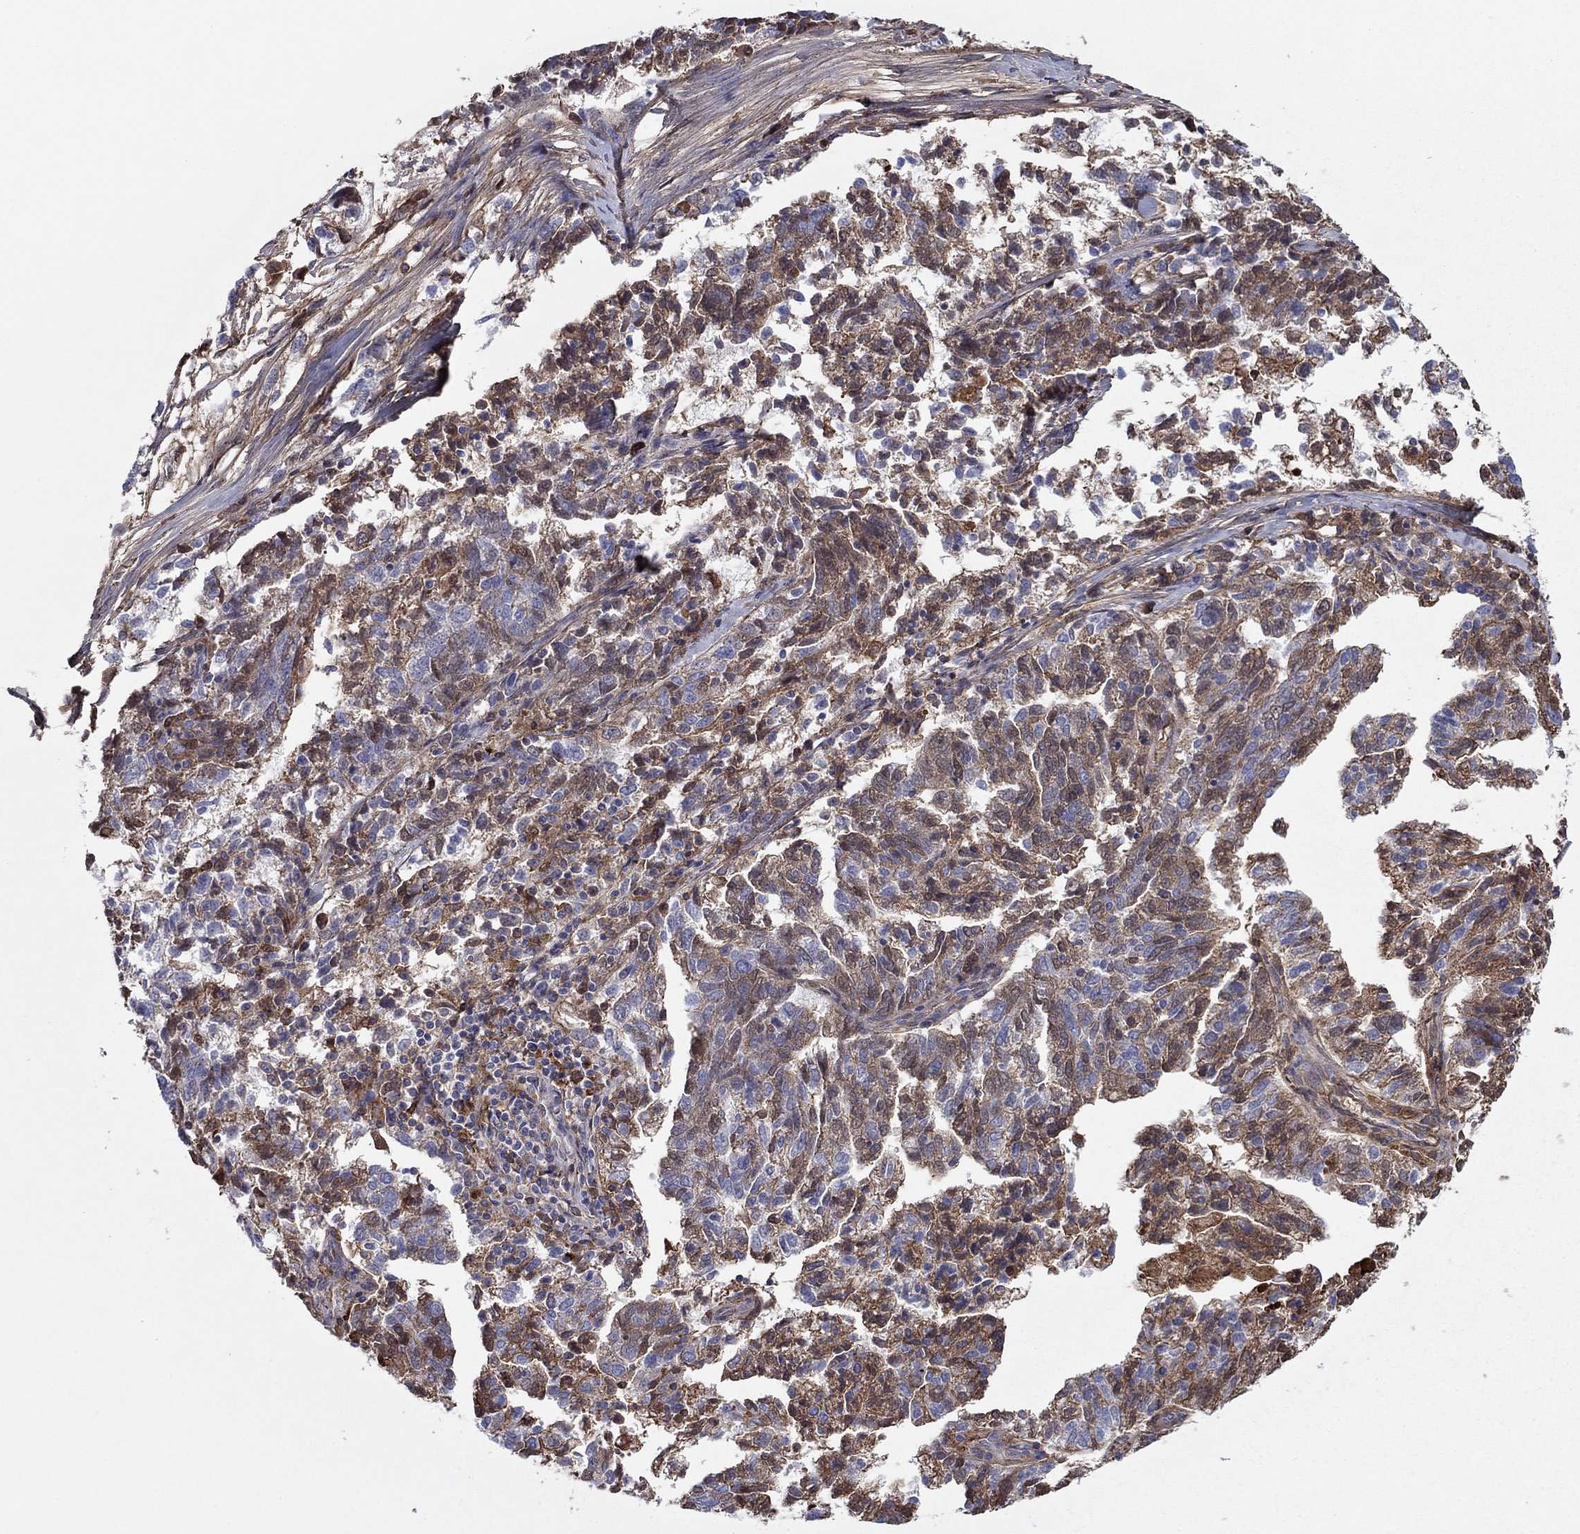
{"staining": {"intensity": "moderate", "quantity": "25%-75%", "location": "cytoplasmic/membranous"}, "tissue": "ovarian cancer", "cell_type": "Tumor cells", "image_type": "cancer", "snomed": [{"axis": "morphology", "description": "Cystadenocarcinoma, serous, NOS"}, {"axis": "topography", "description": "Ovary"}], "caption": "This is a micrograph of immunohistochemistry (IHC) staining of serous cystadenocarcinoma (ovarian), which shows moderate positivity in the cytoplasmic/membranous of tumor cells.", "gene": "HPX", "patient": {"sex": "female", "age": 71}}